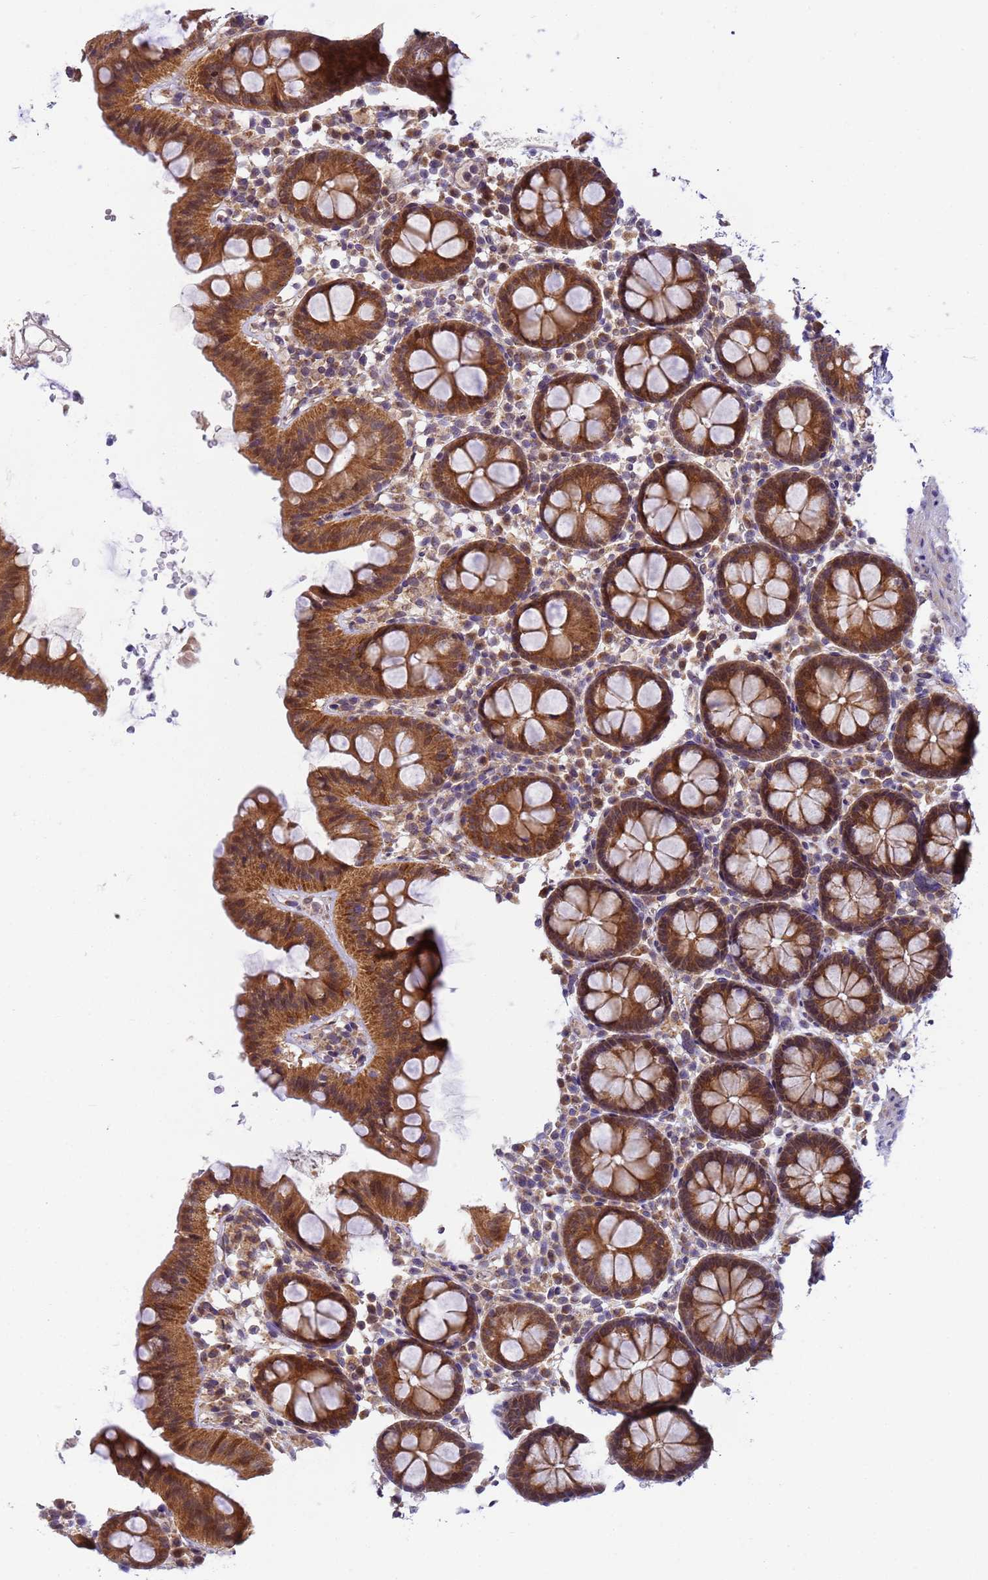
{"staining": {"intensity": "weak", "quantity": ">75%", "location": "cytoplasmic/membranous"}, "tissue": "colon", "cell_type": "Endothelial cells", "image_type": "normal", "snomed": [{"axis": "morphology", "description": "Normal tissue, NOS"}, {"axis": "topography", "description": "Colon"}], "caption": "IHC histopathology image of benign colon: human colon stained using immunohistochemistry displays low levels of weak protein expression localized specifically in the cytoplasmic/membranous of endothelial cells, appearing as a cytoplasmic/membranous brown color.", "gene": "RAPGEF3", "patient": {"sex": "male", "age": 75}}